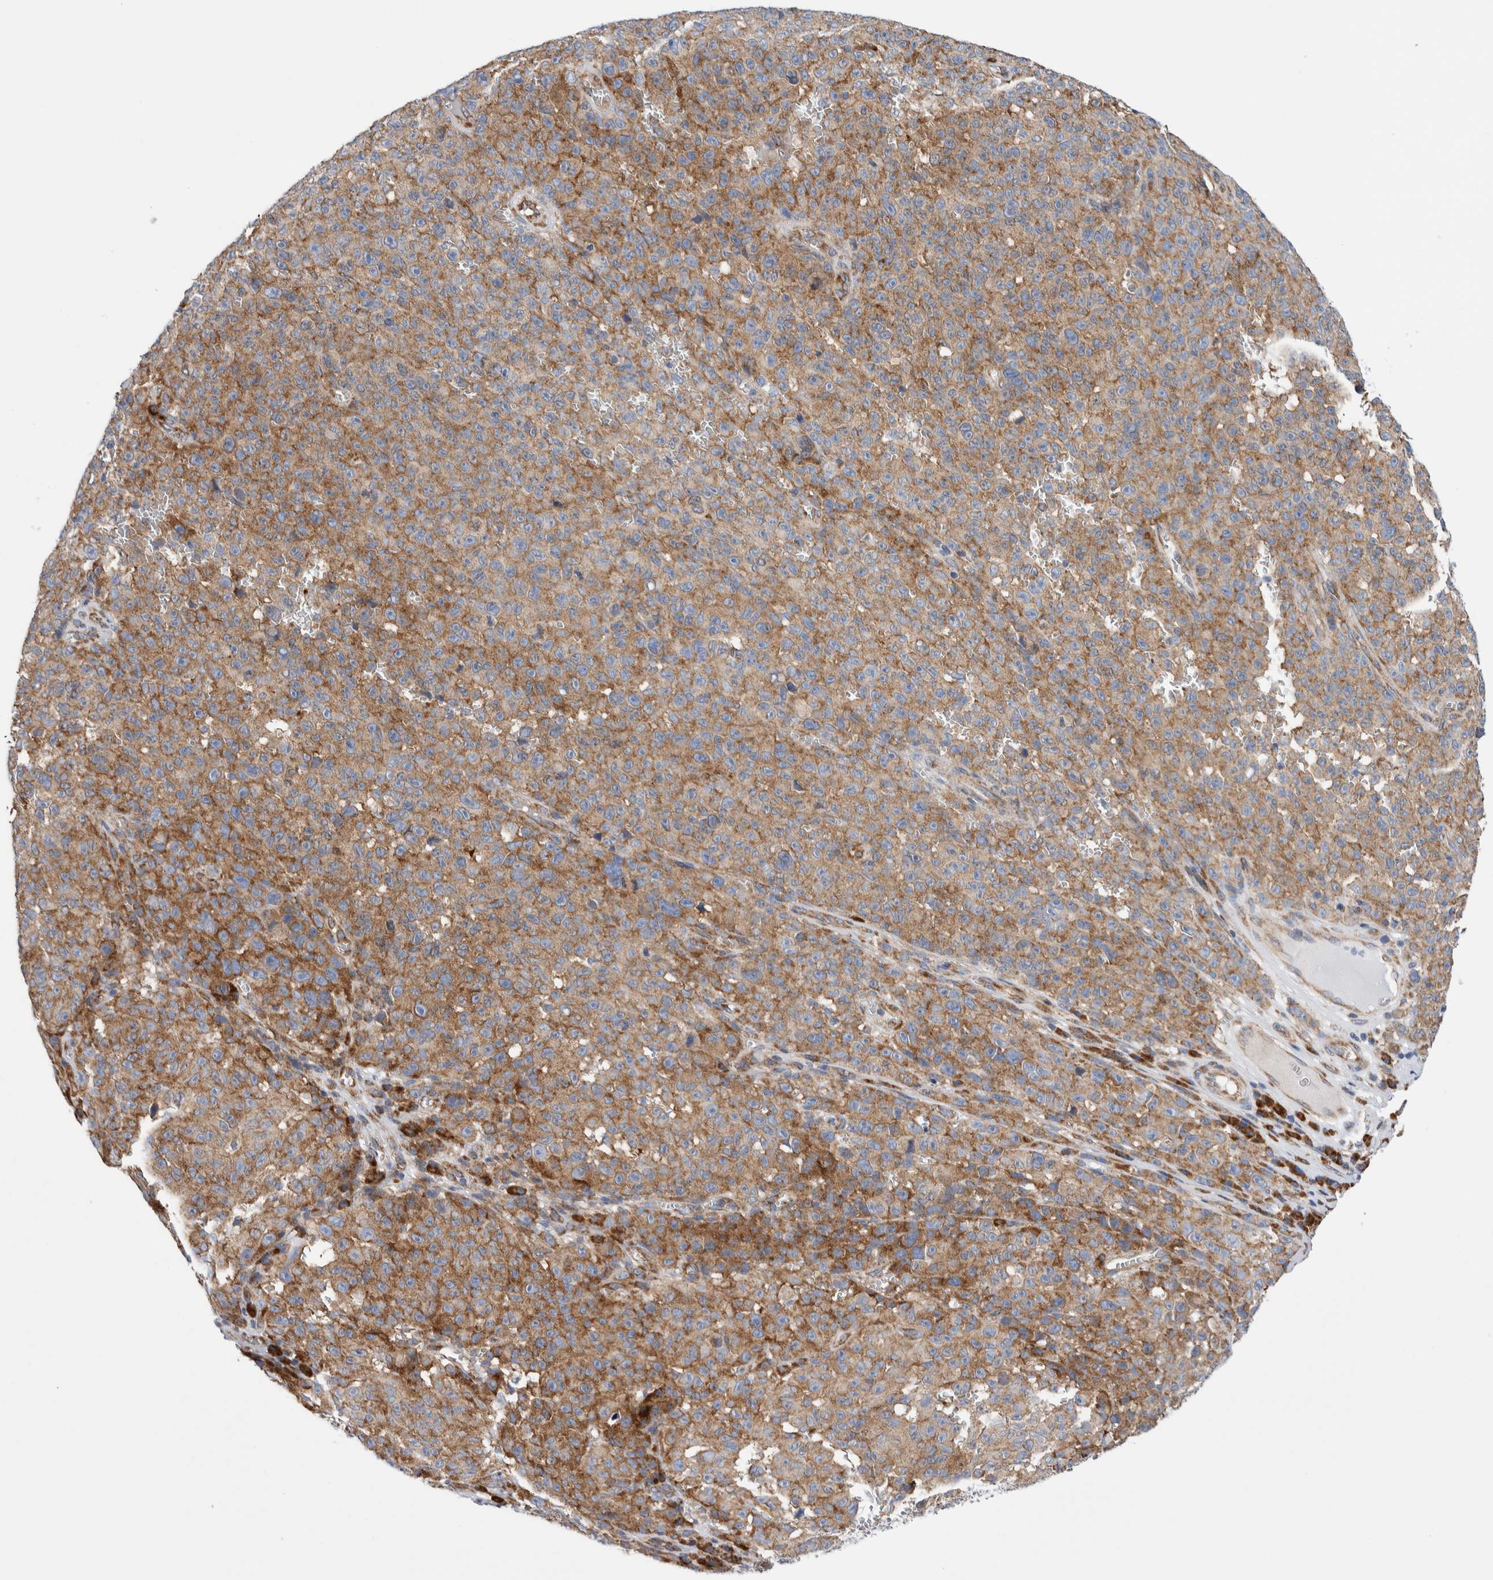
{"staining": {"intensity": "moderate", "quantity": ">75%", "location": "cytoplasmic/membranous"}, "tissue": "melanoma", "cell_type": "Tumor cells", "image_type": "cancer", "snomed": [{"axis": "morphology", "description": "Malignant melanoma, NOS"}, {"axis": "topography", "description": "Skin"}], "caption": "A histopathology image of malignant melanoma stained for a protein reveals moderate cytoplasmic/membranous brown staining in tumor cells.", "gene": "RACK1", "patient": {"sex": "female", "age": 82}}